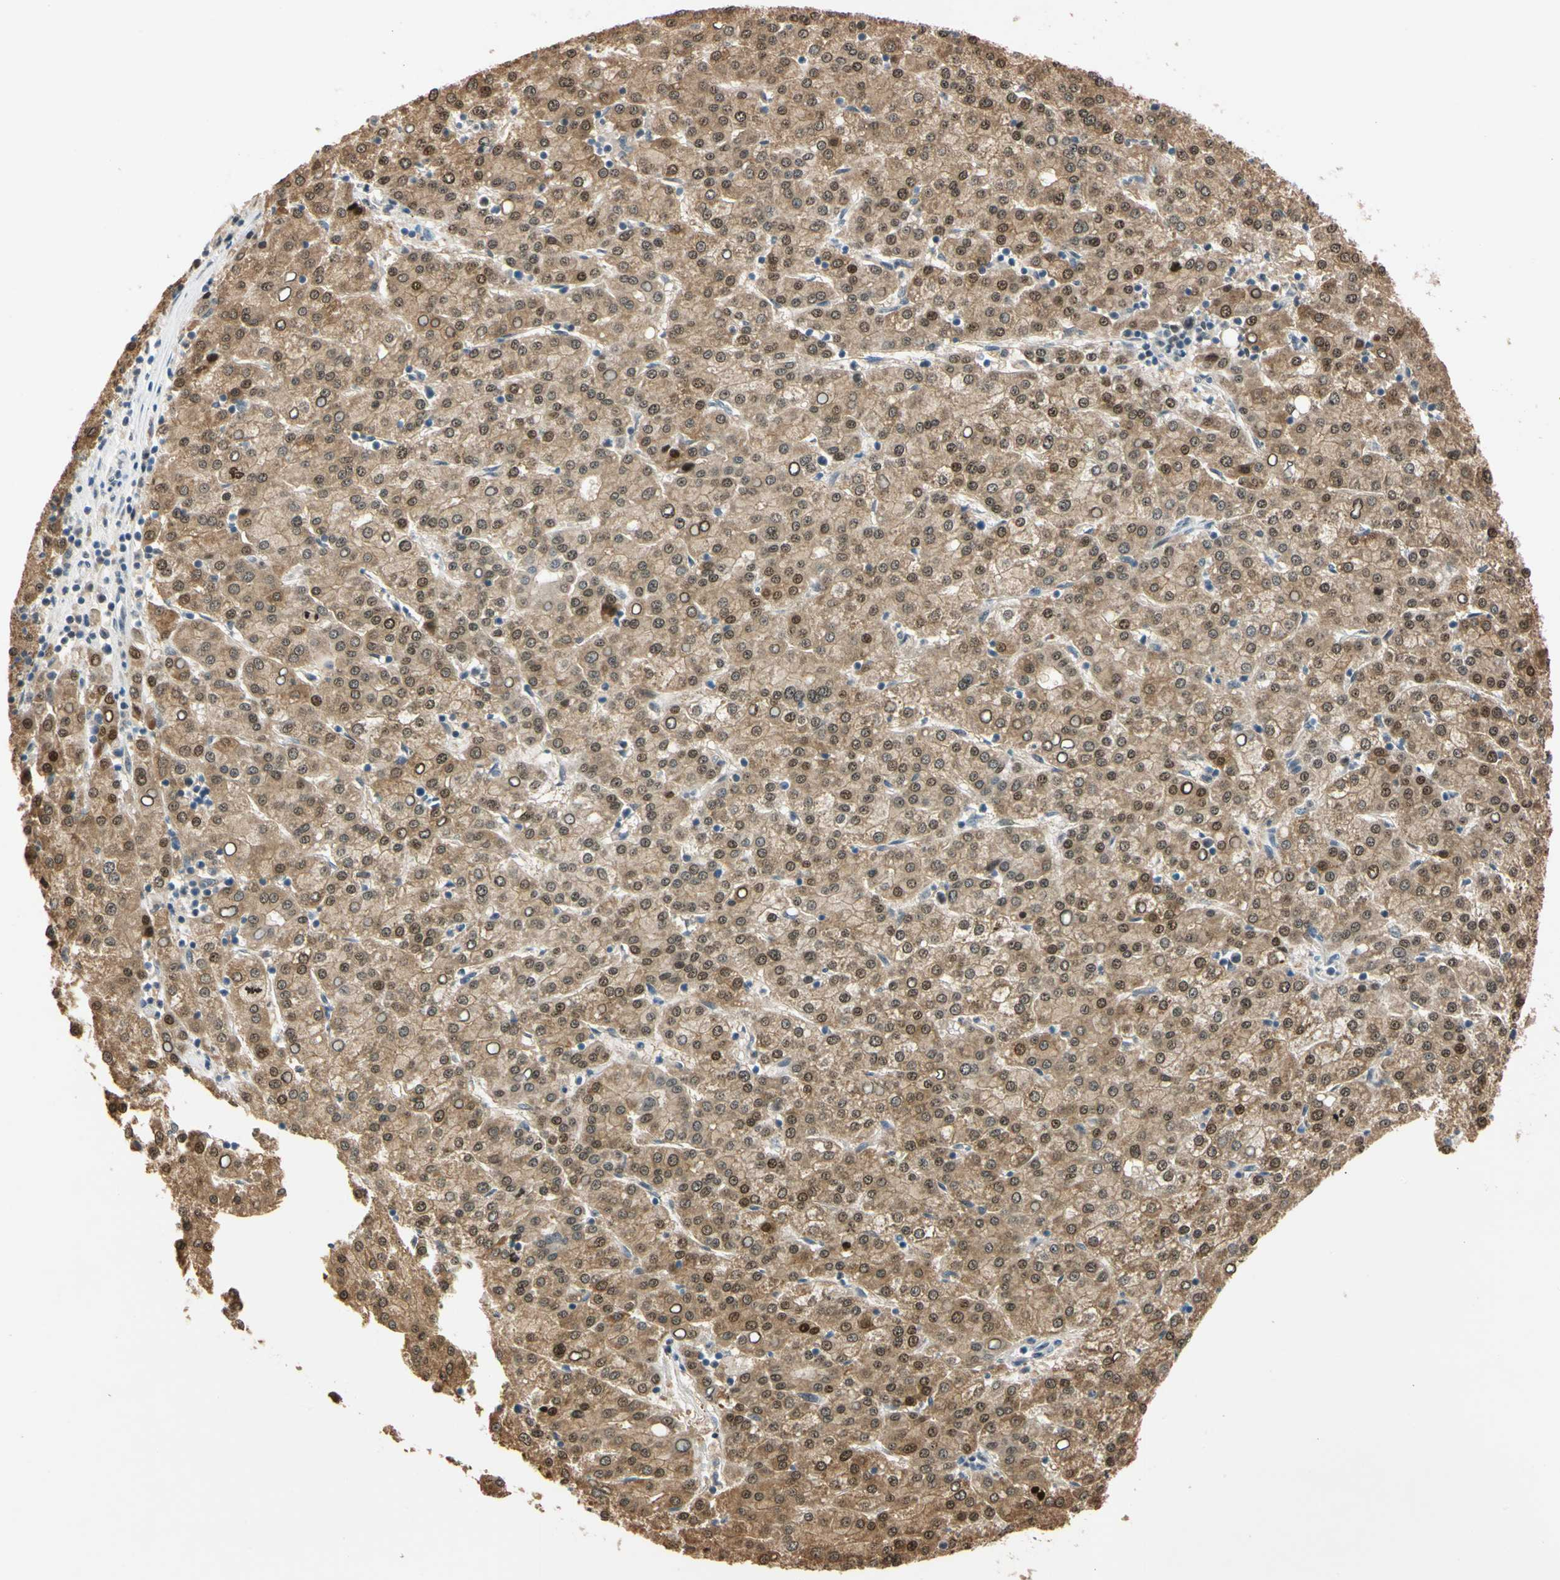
{"staining": {"intensity": "strong", "quantity": ">75%", "location": "cytoplasmic/membranous,nuclear"}, "tissue": "liver cancer", "cell_type": "Tumor cells", "image_type": "cancer", "snomed": [{"axis": "morphology", "description": "Carcinoma, Hepatocellular, NOS"}, {"axis": "topography", "description": "Liver"}], "caption": "This image displays liver hepatocellular carcinoma stained with immunohistochemistry (IHC) to label a protein in brown. The cytoplasmic/membranous and nuclear of tumor cells show strong positivity for the protein. Nuclei are counter-stained blue.", "gene": "RIOX2", "patient": {"sex": "female", "age": 58}}